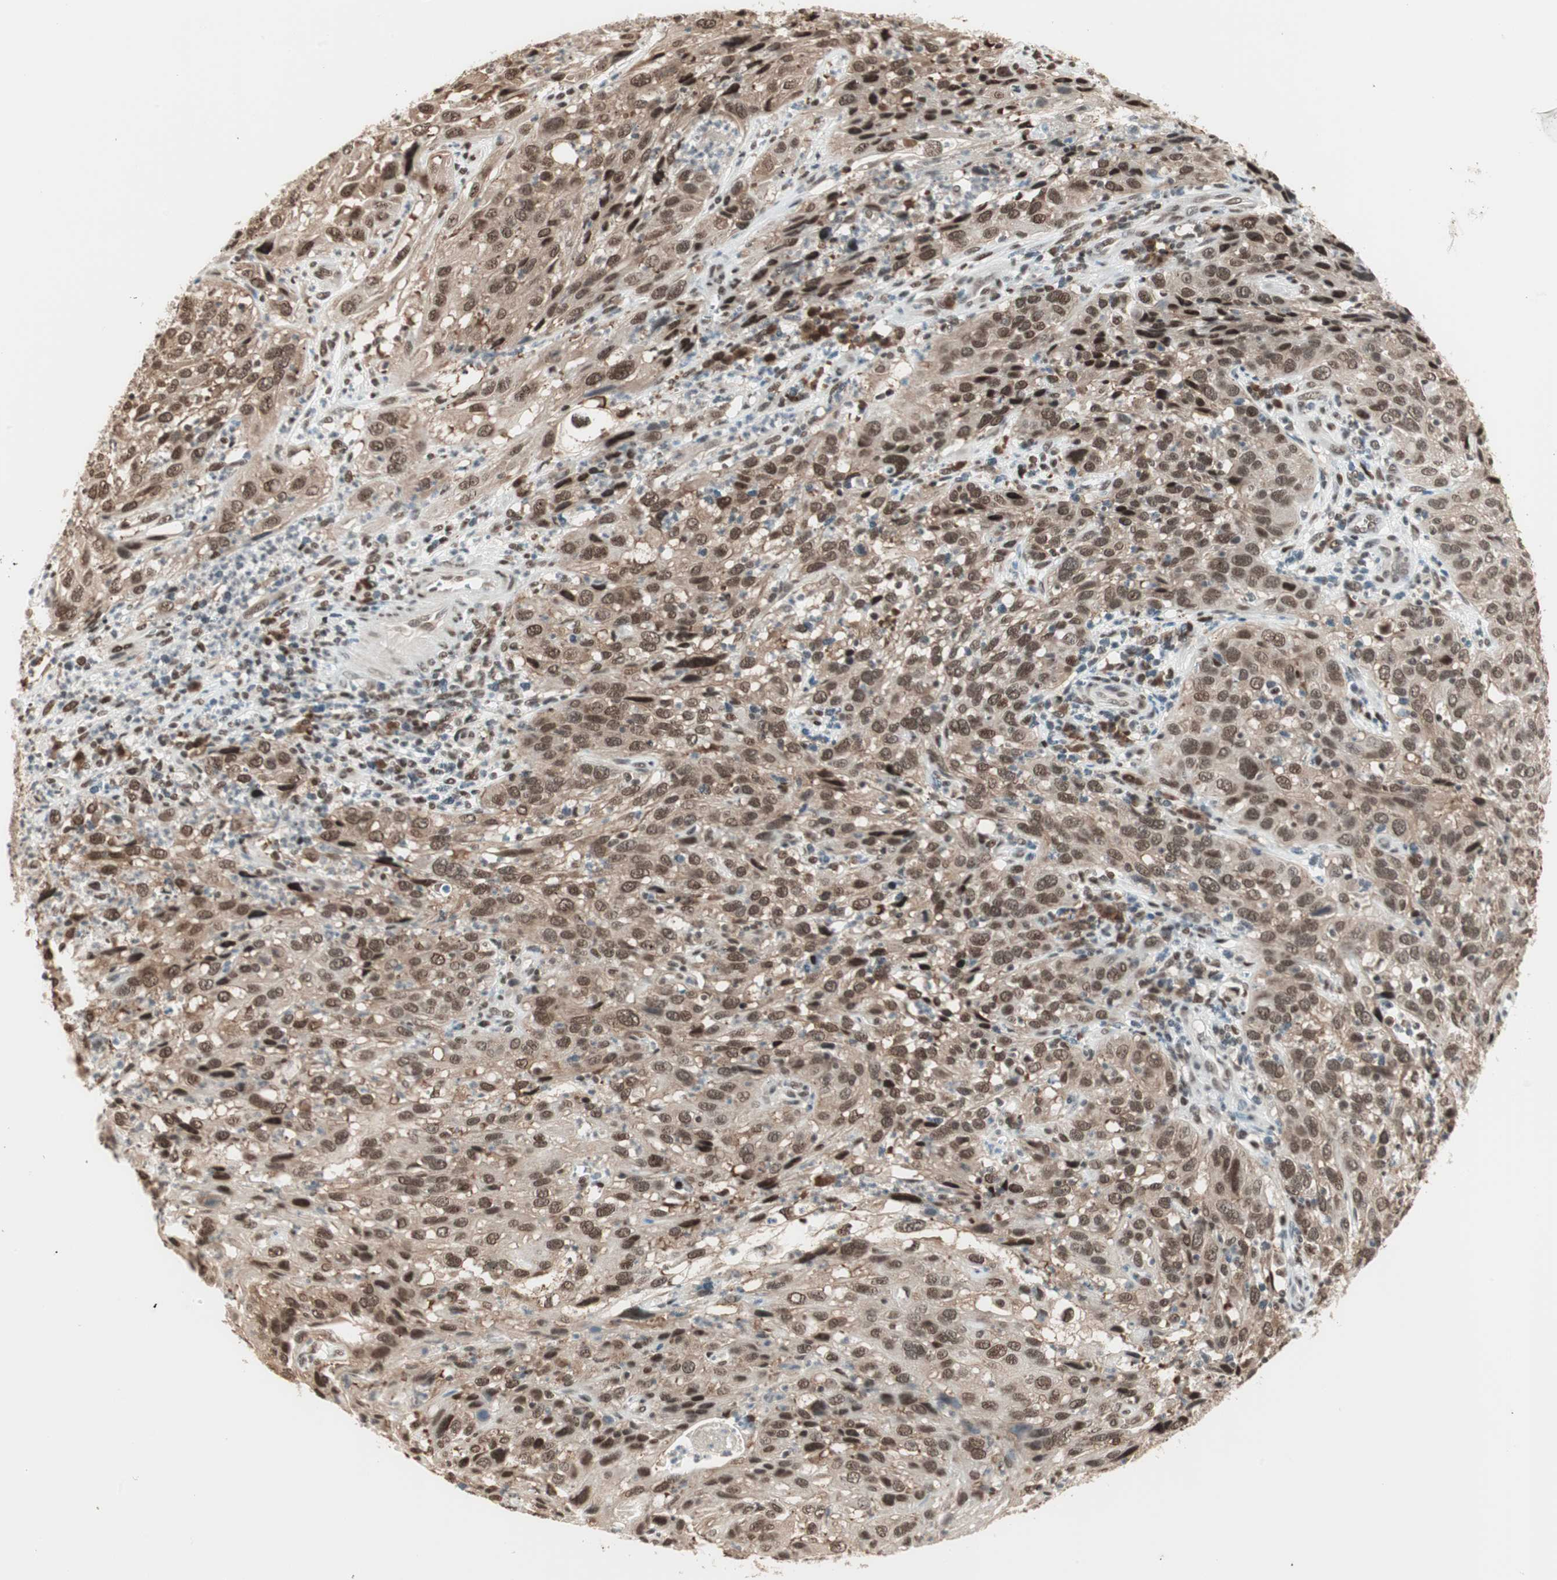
{"staining": {"intensity": "moderate", "quantity": ">75%", "location": "cytoplasmic/membranous,nuclear"}, "tissue": "cervical cancer", "cell_type": "Tumor cells", "image_type": "cancer", "snomed": [{"axis": "morphology", "description": "Squamous cell carcinoma, NOS"}, {"axis": "topography", "description": "Cervix"}], "caption": "Moderate cytoplasmic/membranous and nuclear protein expression is identified in approximately >75% of tumor cells in cervical cancer.", "gene": "SMARCE1", "patient": {"sex": "female", "age": 32}}